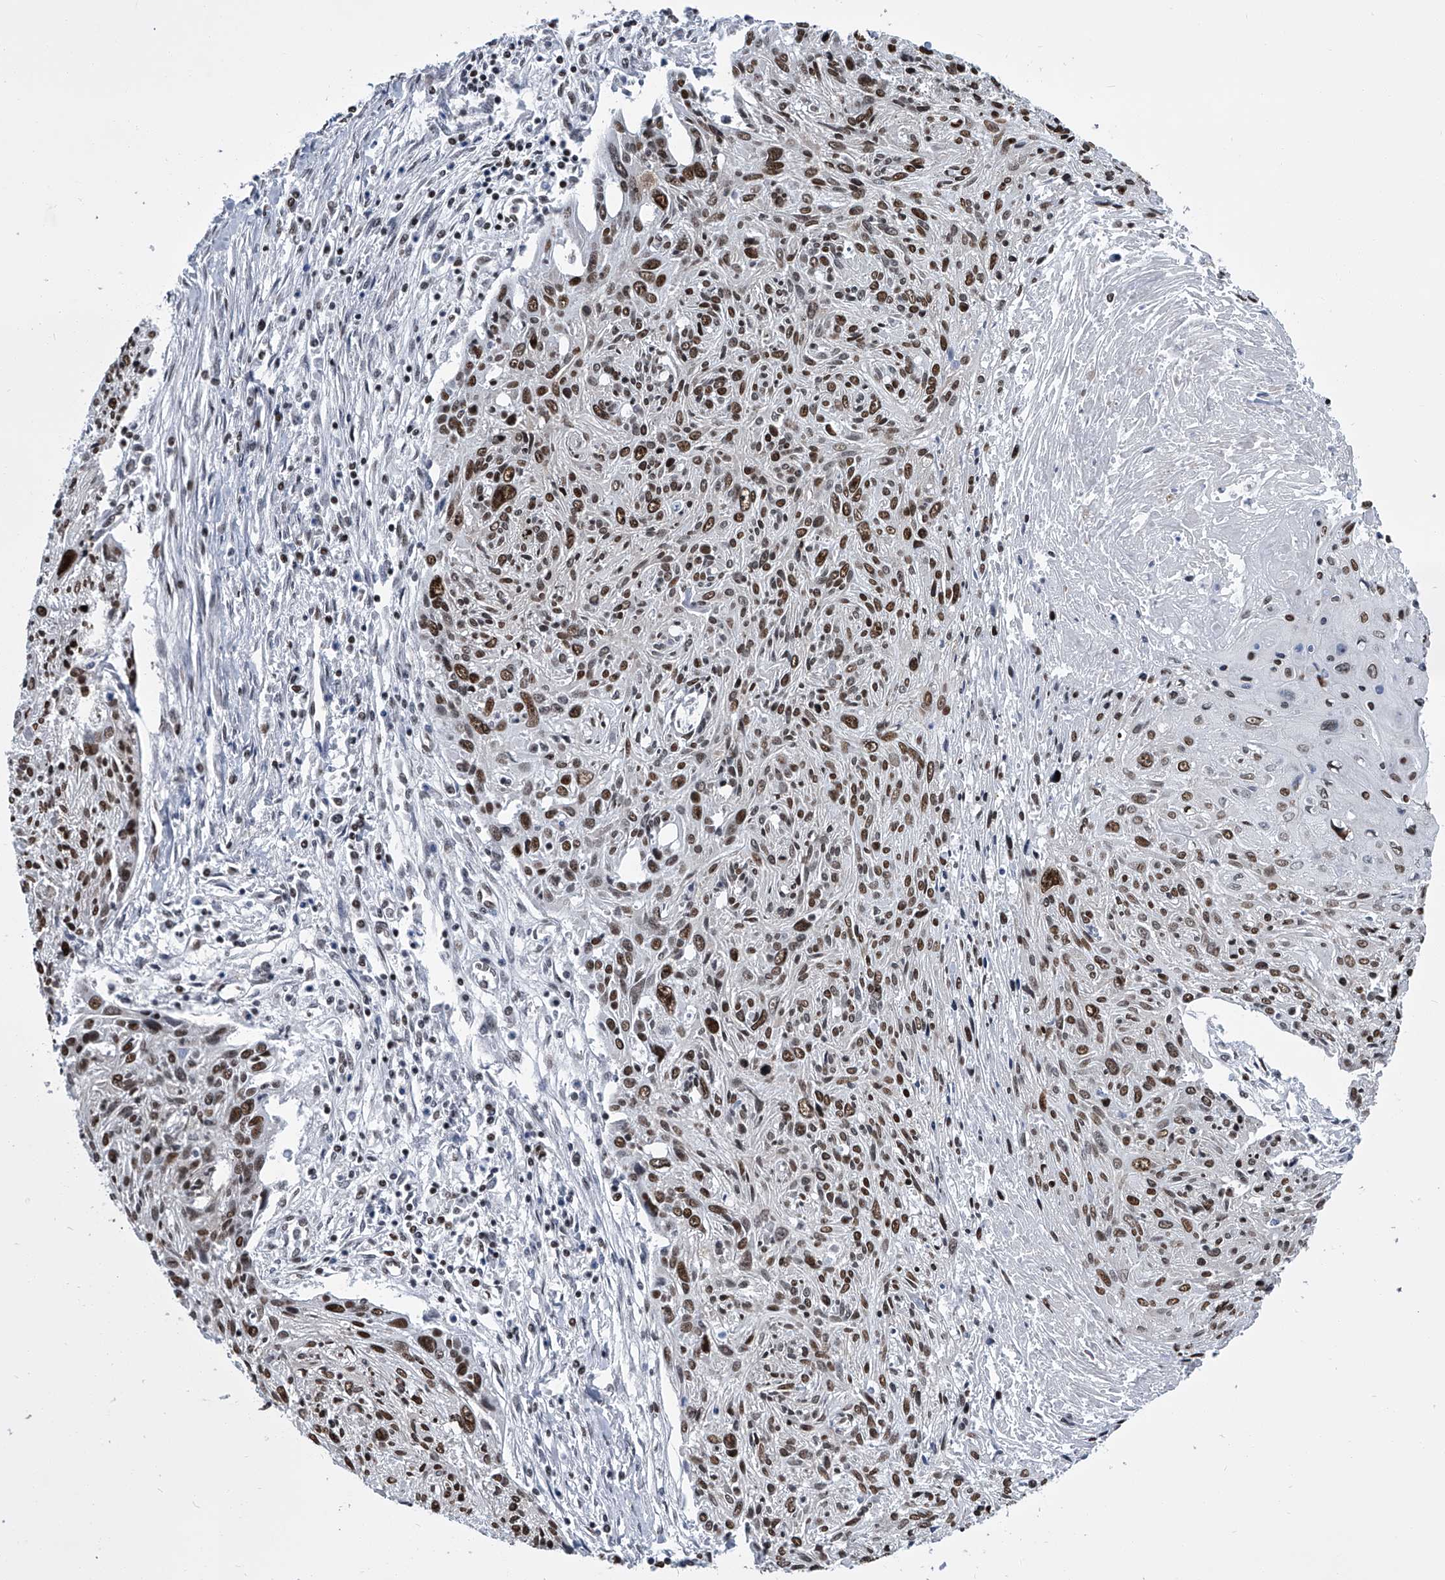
{"staining": {"intensity": "moderate", "quantity": ">75%", "location": "nuclear"}, "tissue": "cervical cancer", "cell_type": "Tumor cells", "image_type": "cancer", "snomed": [{"axis": "morphology", "description": "Squamous cell carcinoma, NOS"}, {"axis": "topography", "description": "Cervix"}], "caption": "This is an image of immunohistochemistry staining of cervical cancer, which shows moderate staining in the nuclear of tumor cells.", "gene": "SIM2", "patient": {"sex": "female", "age": 51}}